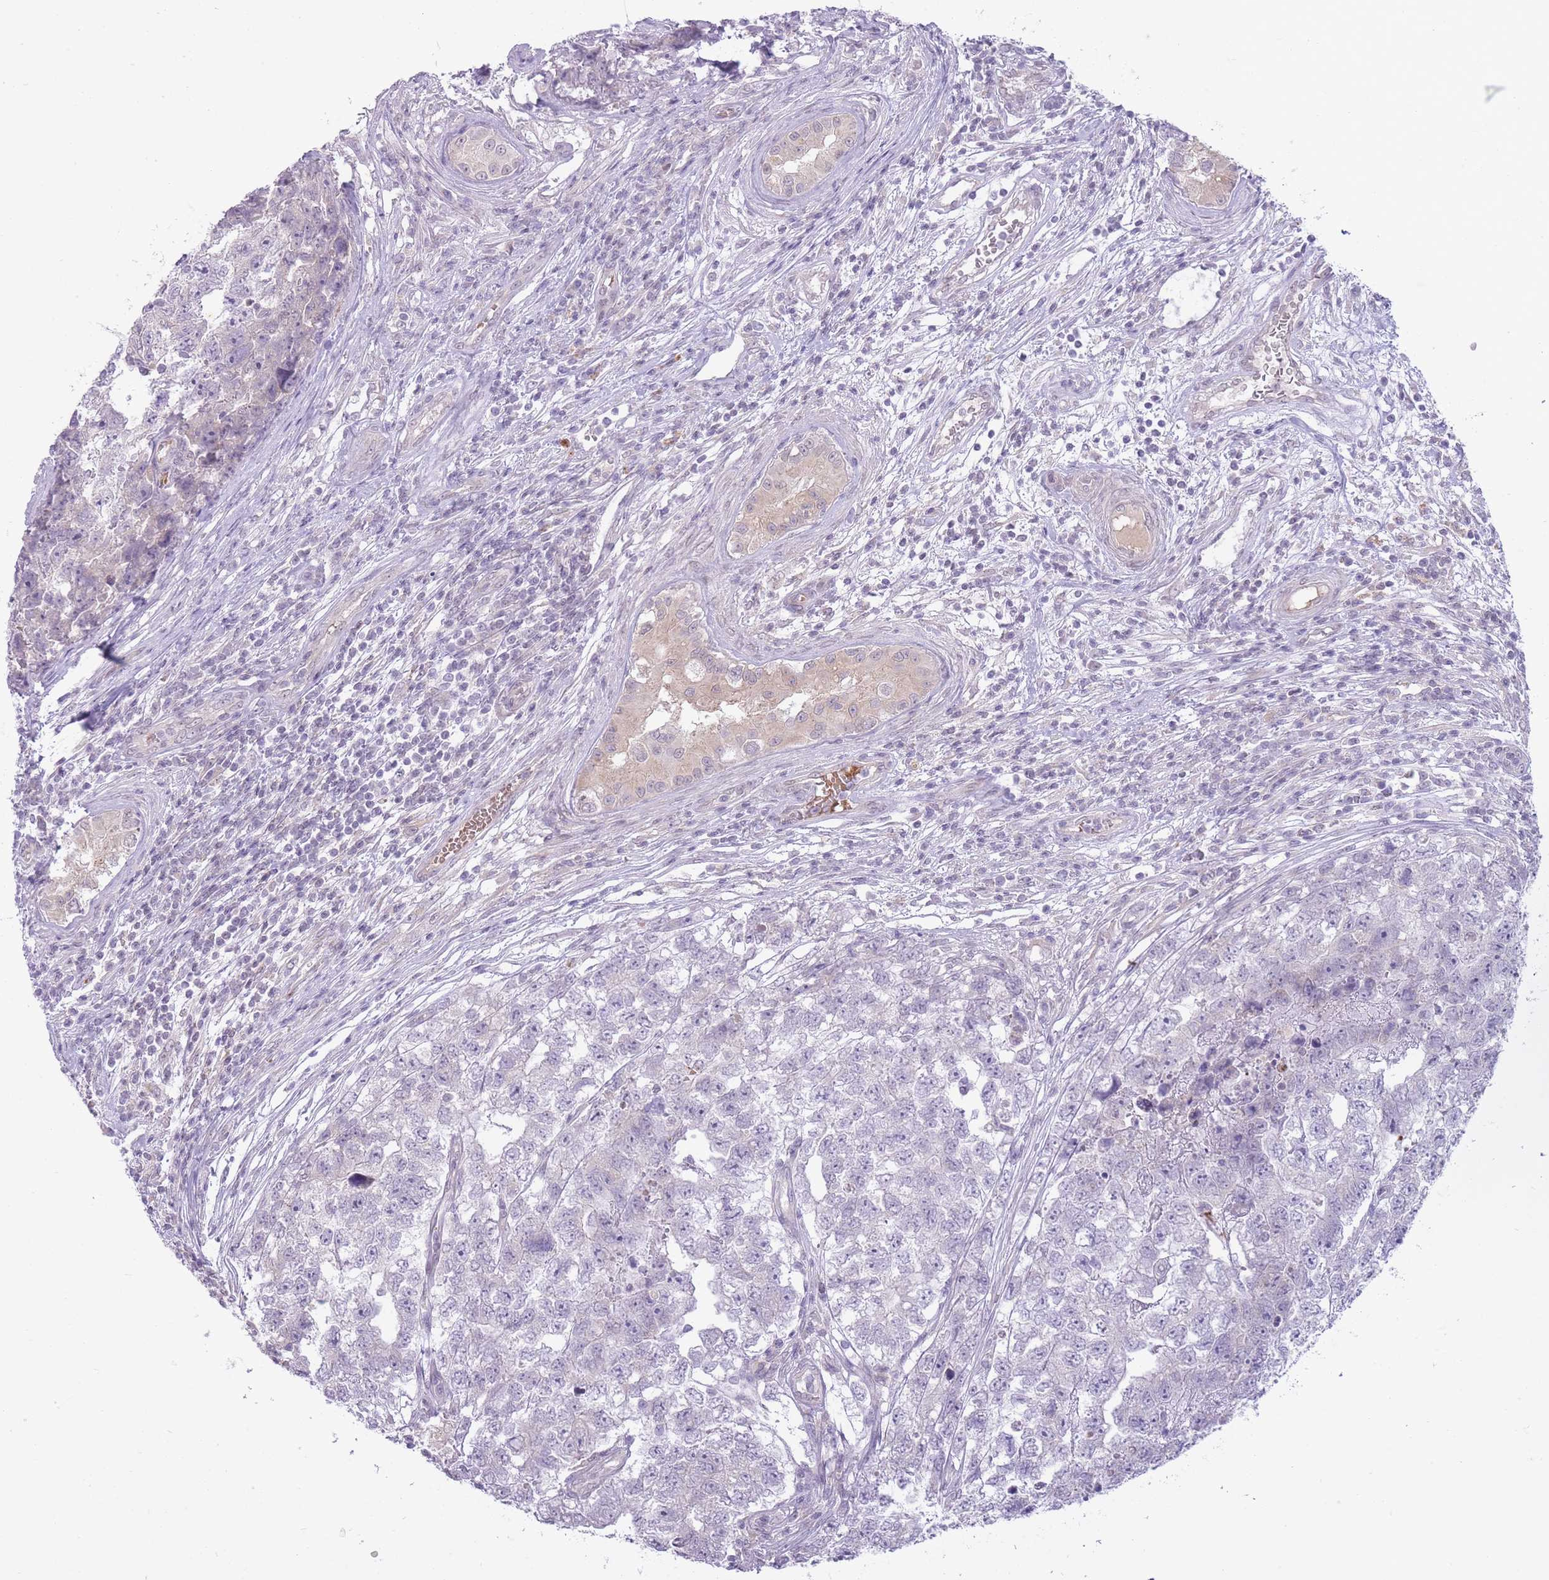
{"staining": {"intensity": "negative", "quantity": "none", "location": "none"}, "tissue": "testis cancer", "cell_type": "Tumor cells", "image_type": "cancer", "snomed": [{"axis": "morphology", "description": "Carcinoma, Embryonal, NOS"}, {"axis": "topography", "description": "Testis"}], "caption": "A high-resolution histopathology image shows immunohistochemistry (IHC) staining of testis embryonal carcinoma, which exhibits no significant staining in tumor cells.", "gene": "ARPIN", "patient": {"sex": "male", "age": 22}}